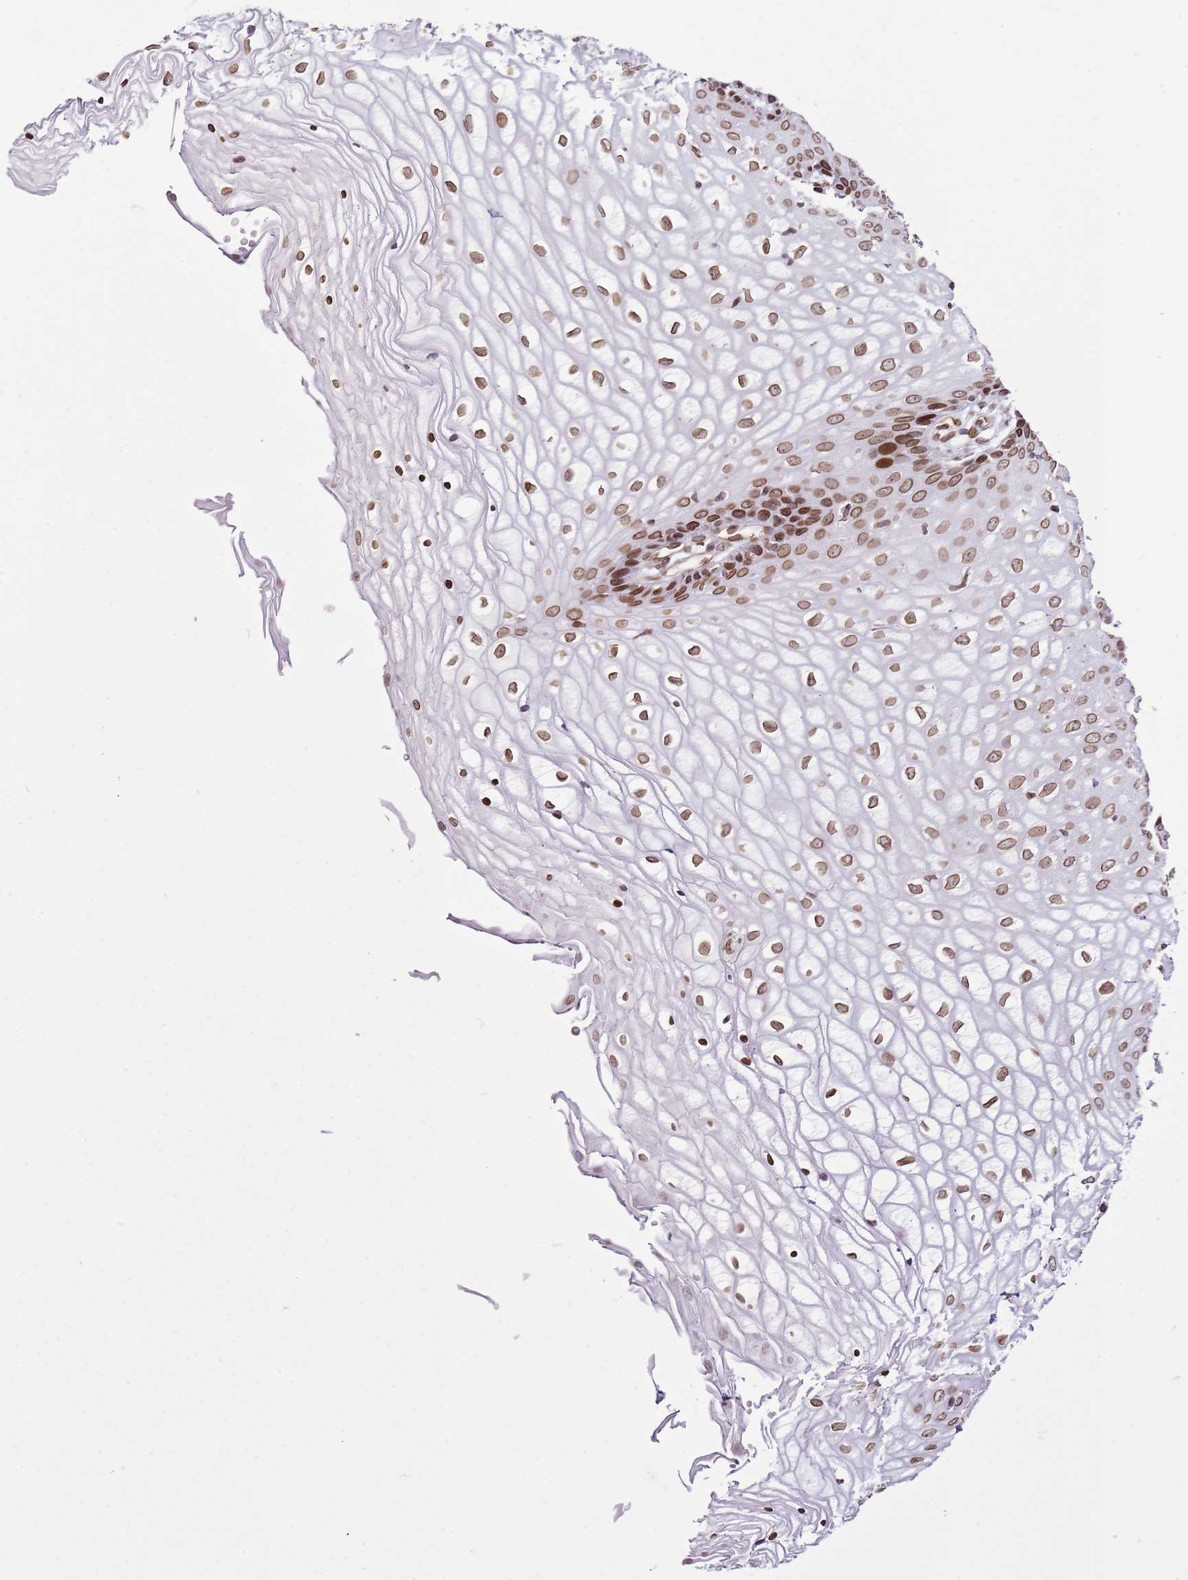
{"staining": {"intensity": "moderate", "quantity": ">75%", "location": "cytoplasmic/membranous,nuclear"}, "tissue": "vagina", "cell_type": "Squamous epithelial cells", "image_type": "normal", "snomed": [{"axis": "morphology", "description": "Normal tissue, NOS"}, {"axis": "topography", "description": "Vagina"}], "caption": "A high-resolution micrograph shows IHC staining of normal vagina, which displays moderate cytoplasmic/membranous,nuclear positivity in approximately >75% of squamous epithelial cells.", "gene": "POU6F1", "patient": {"sex": "female", "age": 34}}